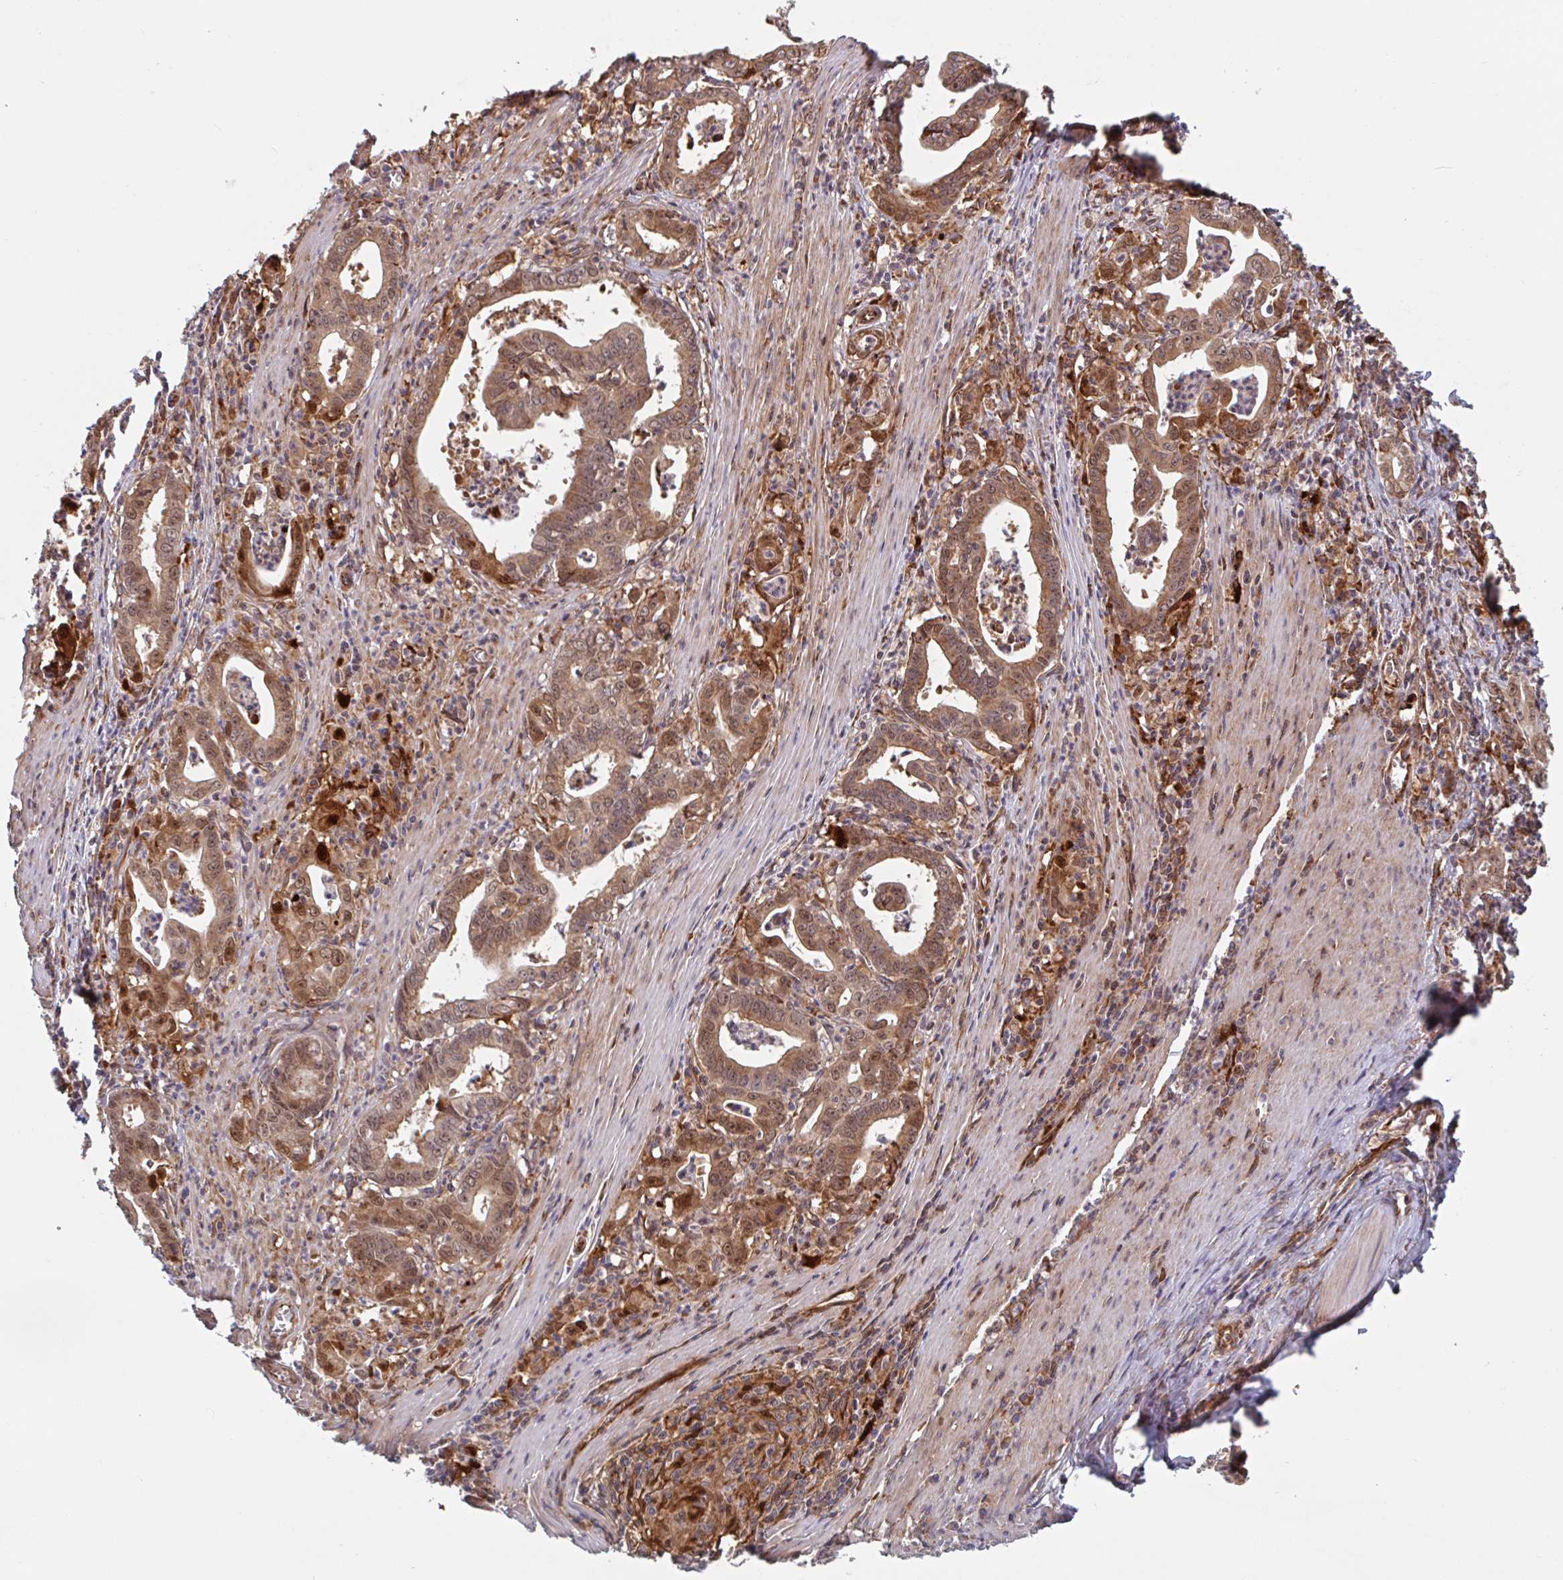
{"staining": {"intensity": "moderate", "quantity": ">75%", "location": "cytoplasmic/membranous,nuclear"}, "tissue": "stomach cancer", "cell_type": "Tumor cells", "image_type": "cancer", "snomed": [{"axis": "morphology", "description": "Adenocarcinoma, NOS"}, {"axis": "topography", "description": "Stomach, upper"}], "caption": "This is a photomicrograph of immunohistochemistry staining of adenocarcinoma (stomach), which shows moderate expression in the cytoplasmic/membranous and nuclear of tumor cells.", "gene": "NUB1", "patient": {"sex": "female", "age": 79}}